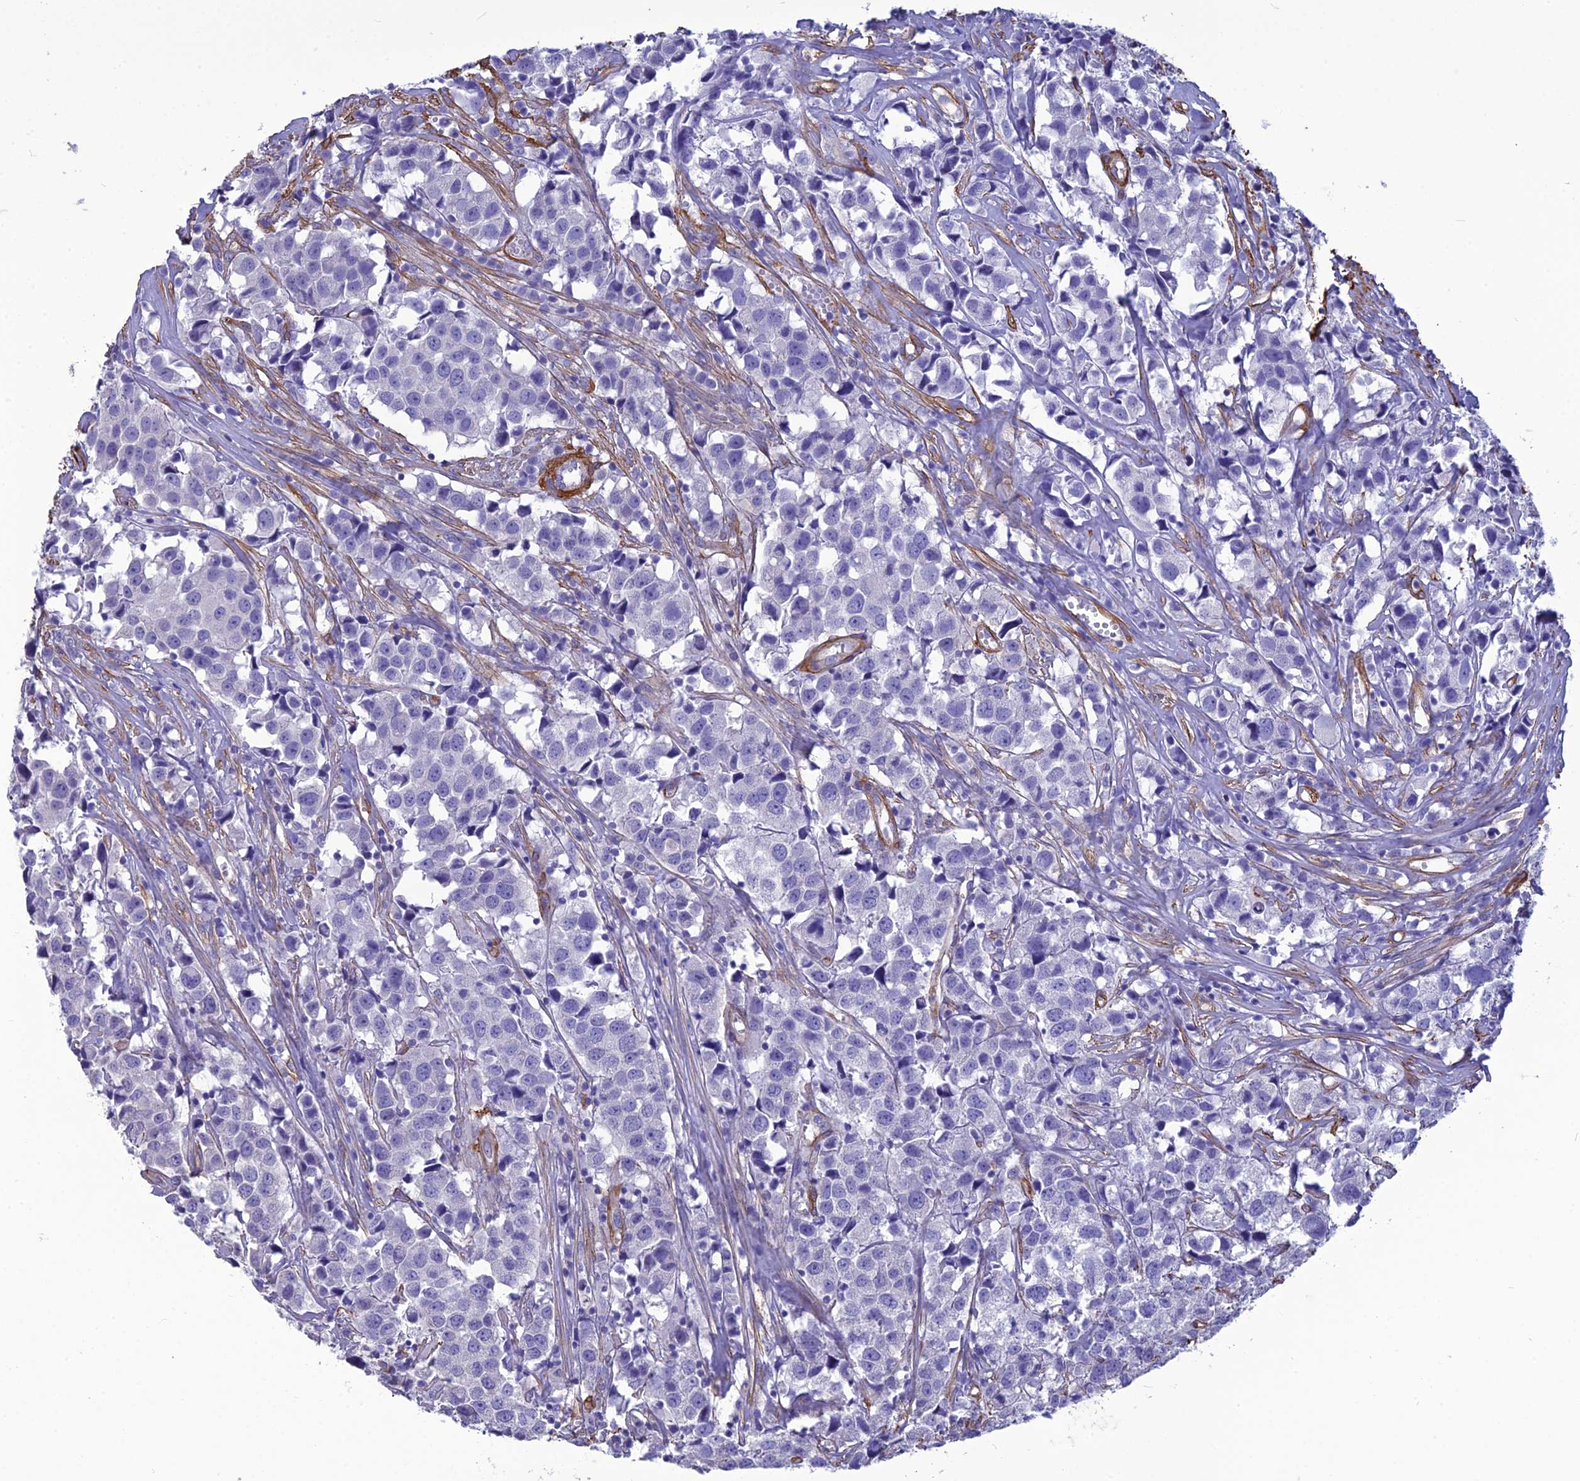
{"staining": {"intensity": "negative", "quantity": "none", "location": "none"}, "tissue": "urothelial cancer", "cell_type": "Tumor cells", "image_type": "cancer", "snomed": [{"axis": "morphology", "description": "Urothelial carcinoma, High grade"}, {"axis": "topography", "description": "Urinary bladder"}], "caption": "Immunohistochemical staining of human urothelial carcinoma (high-grade) displays no significant staining in tumor cells.", "gene": "NKD1", "patient": {"sex": "female", "age": 75}}